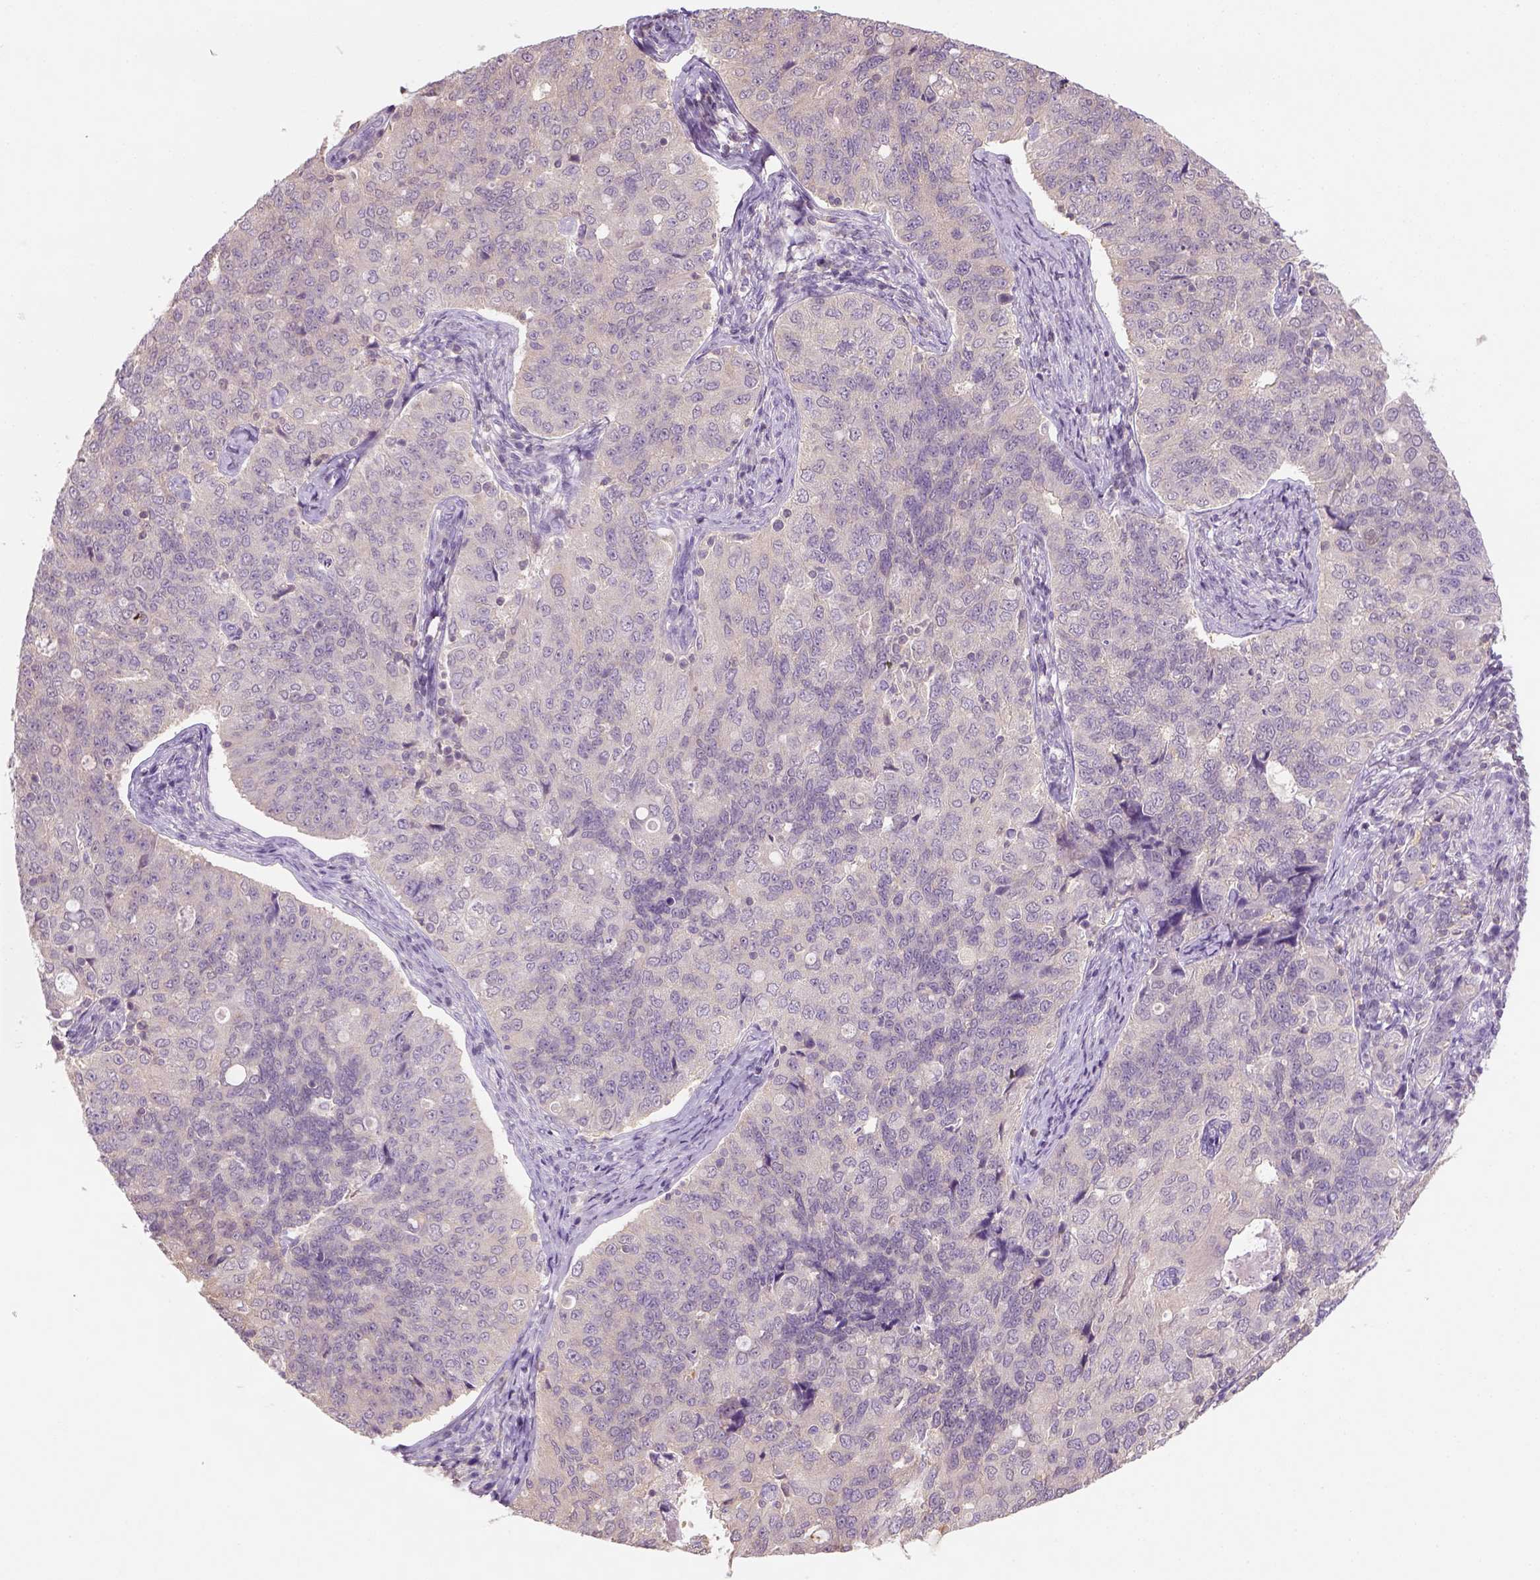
{"staining": {"intensity": "negative", "quantity": "none", "location": "none"}, "tissue": "endometrial cancer", "cell_type": "Tumor cells", "image_type": "cancer", "snomed": [{"axis": "morphology", "description": "Adenocarcinoma, NOS"}, {"axis": "topography", "description": "Endometrium"}], "caption": "The IHC micrograph has no significant expression in tumor cells of endometrial adenocarcinoma tissue.", "gene": "EPHB1", "patient": {"sex": "female", "age": 43}}